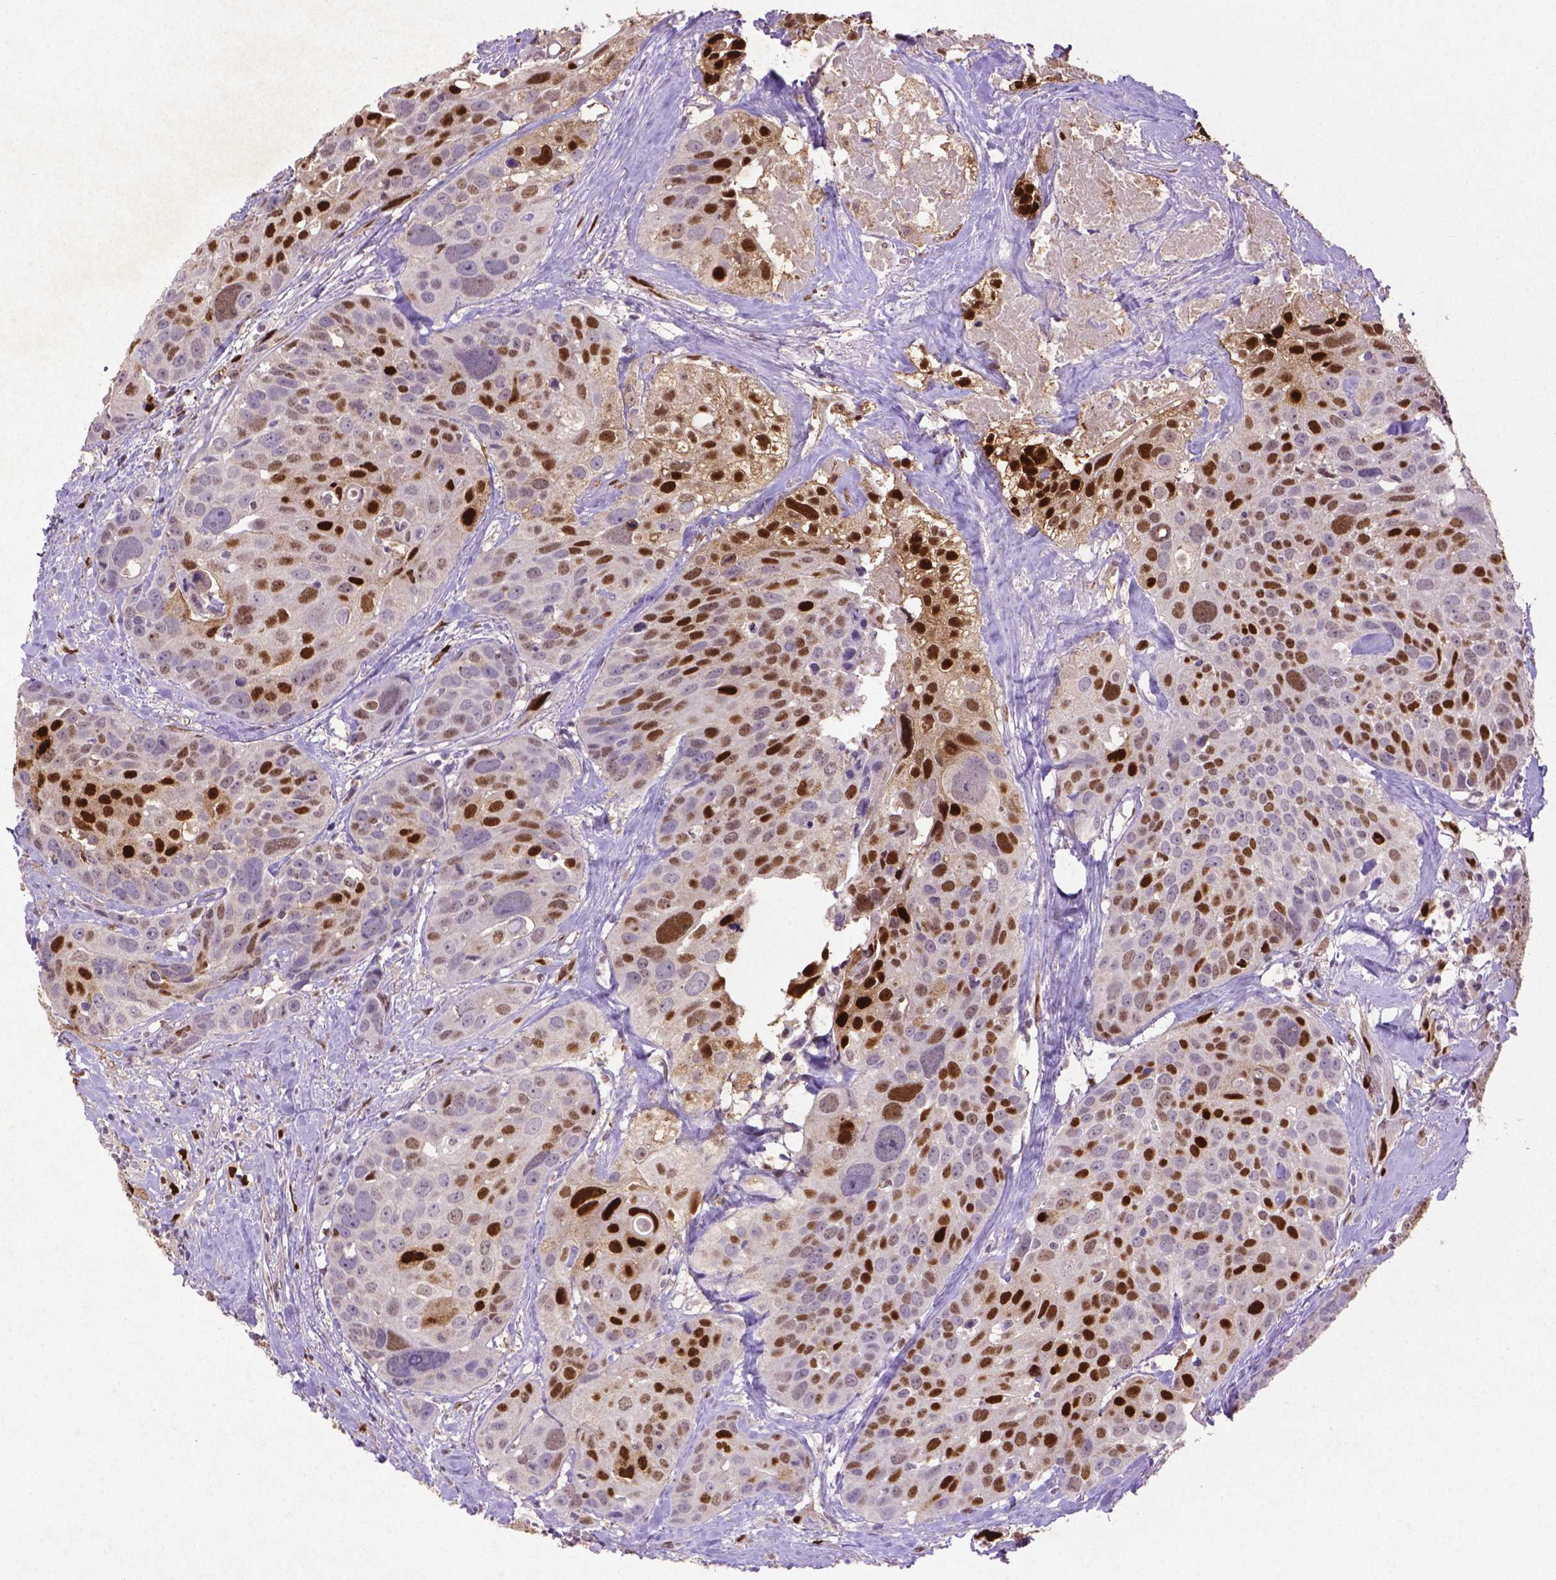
{"staining": {"intensity": "strong", "quantity": ">75%", "location": "nuclear"}, "tissue": "head and neck cancer", "cell_type": "Tumor cells", "image_type": "cancer", "snomed": [{"axis": "morphology", "description": "Squamous cell carcinoma, NOS"}, {"axis": "topography", "description": "Oral tissue"}, {"axis": "topography", "description": "Head-Neck"}], "caption": "Tumor cells demonstrate high levels of strong nuclear expression in about >75% of cells in head and neck cancer.", "gene": "CDKN1A", "patient": {"sex": "male", "age": 56}}